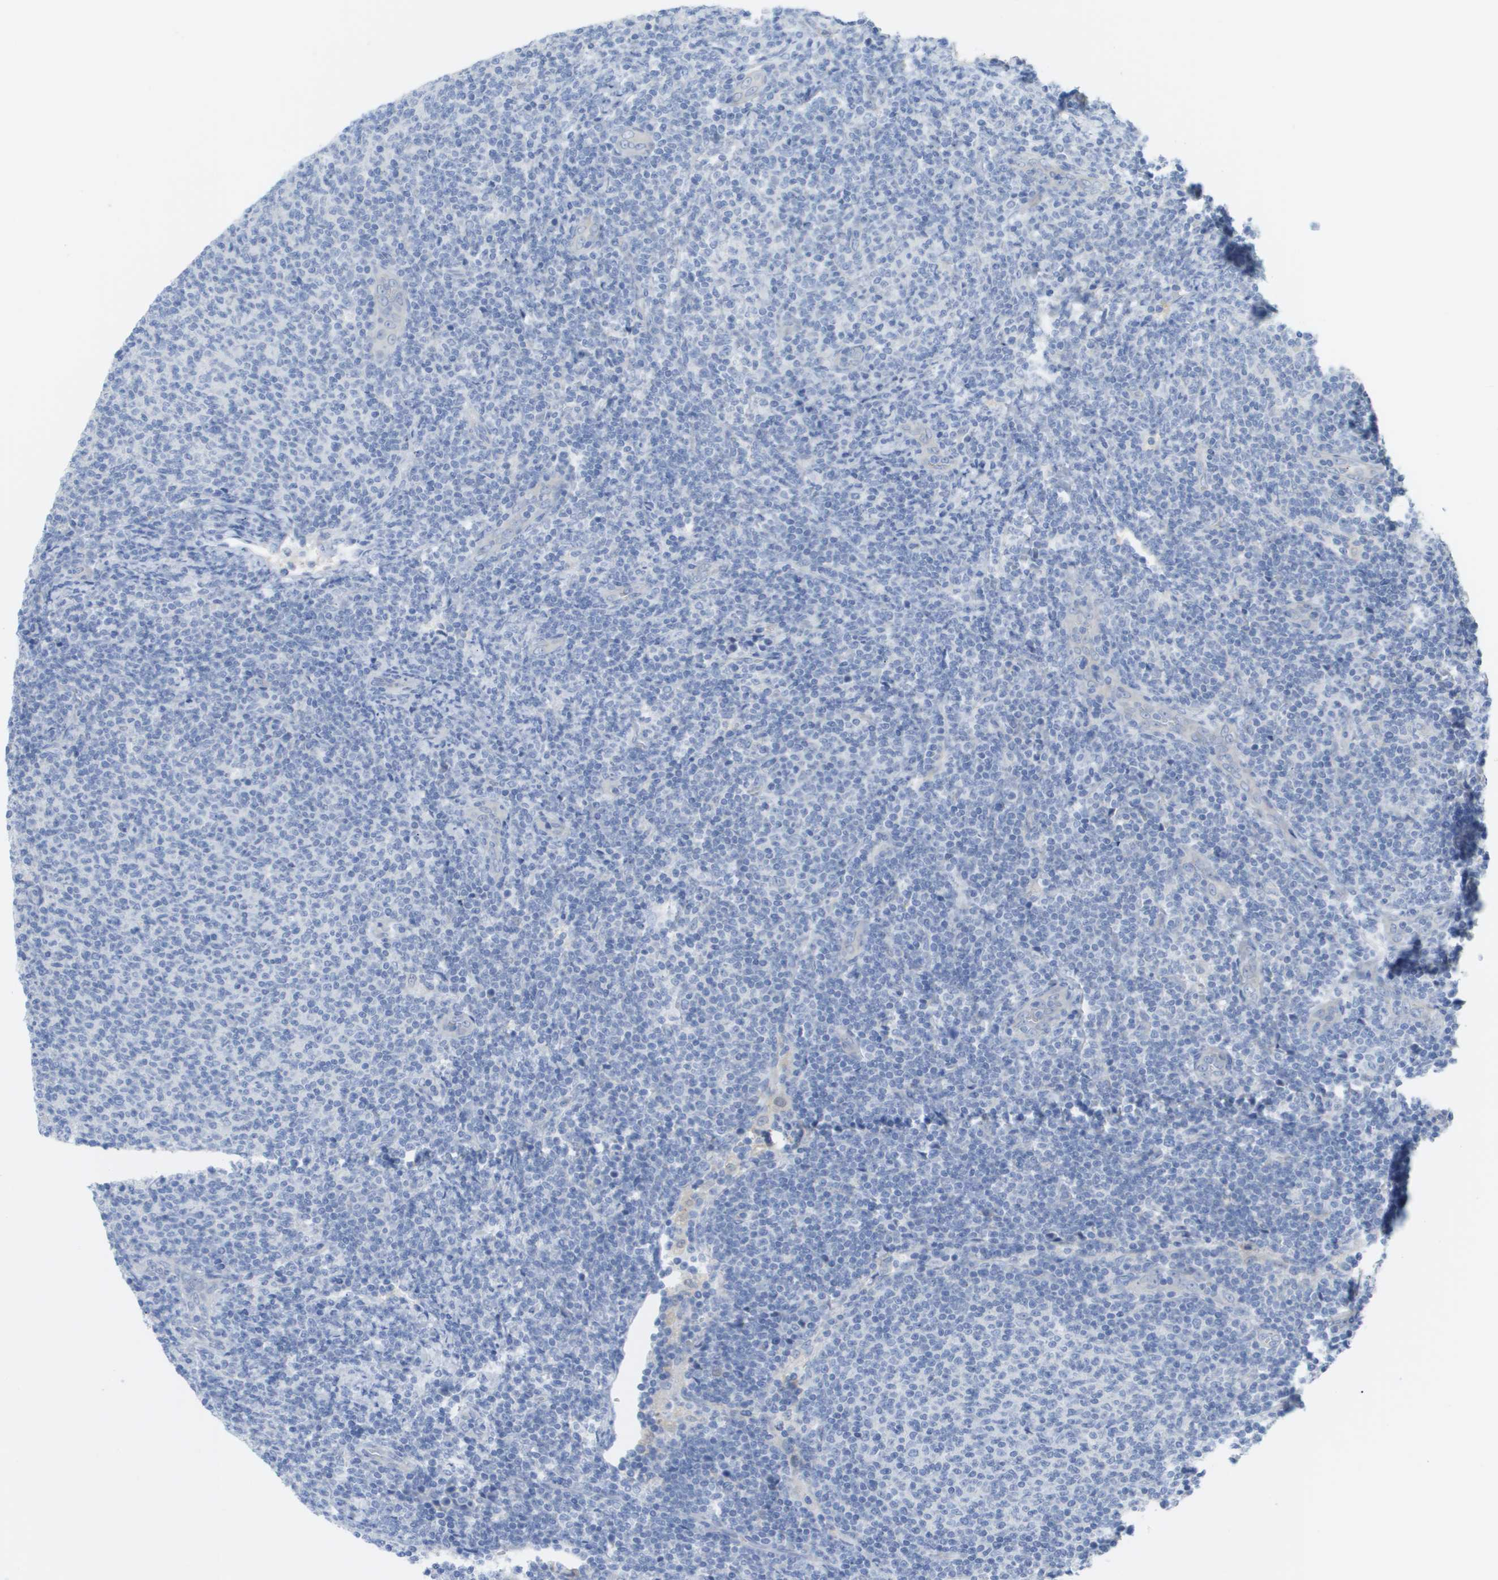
{"staining": {"intensity": "negative", "quantity": "none", "location": "none"}, "tissue": "lymphoma", "cell_type": "Tumor cells", "image_type": "cancer", "snomed": [{"axis": "morphology", "description": "Malignant lymphoma, non-Hodgkin's type, Low grade"}, {"axis": "topography", "description": "Lymph node"}], "caption": "This is a micrograph of immunohistochemistry (IHC) staining of malignant lymphoma, non-Hodgkin's type (low-grade), which shows no staining in tumor cells. (Brightfield microscopy of DAB IHC at high magnification).", "gene": "MYL3", "patient": {"sex": "male", "age": 66}}